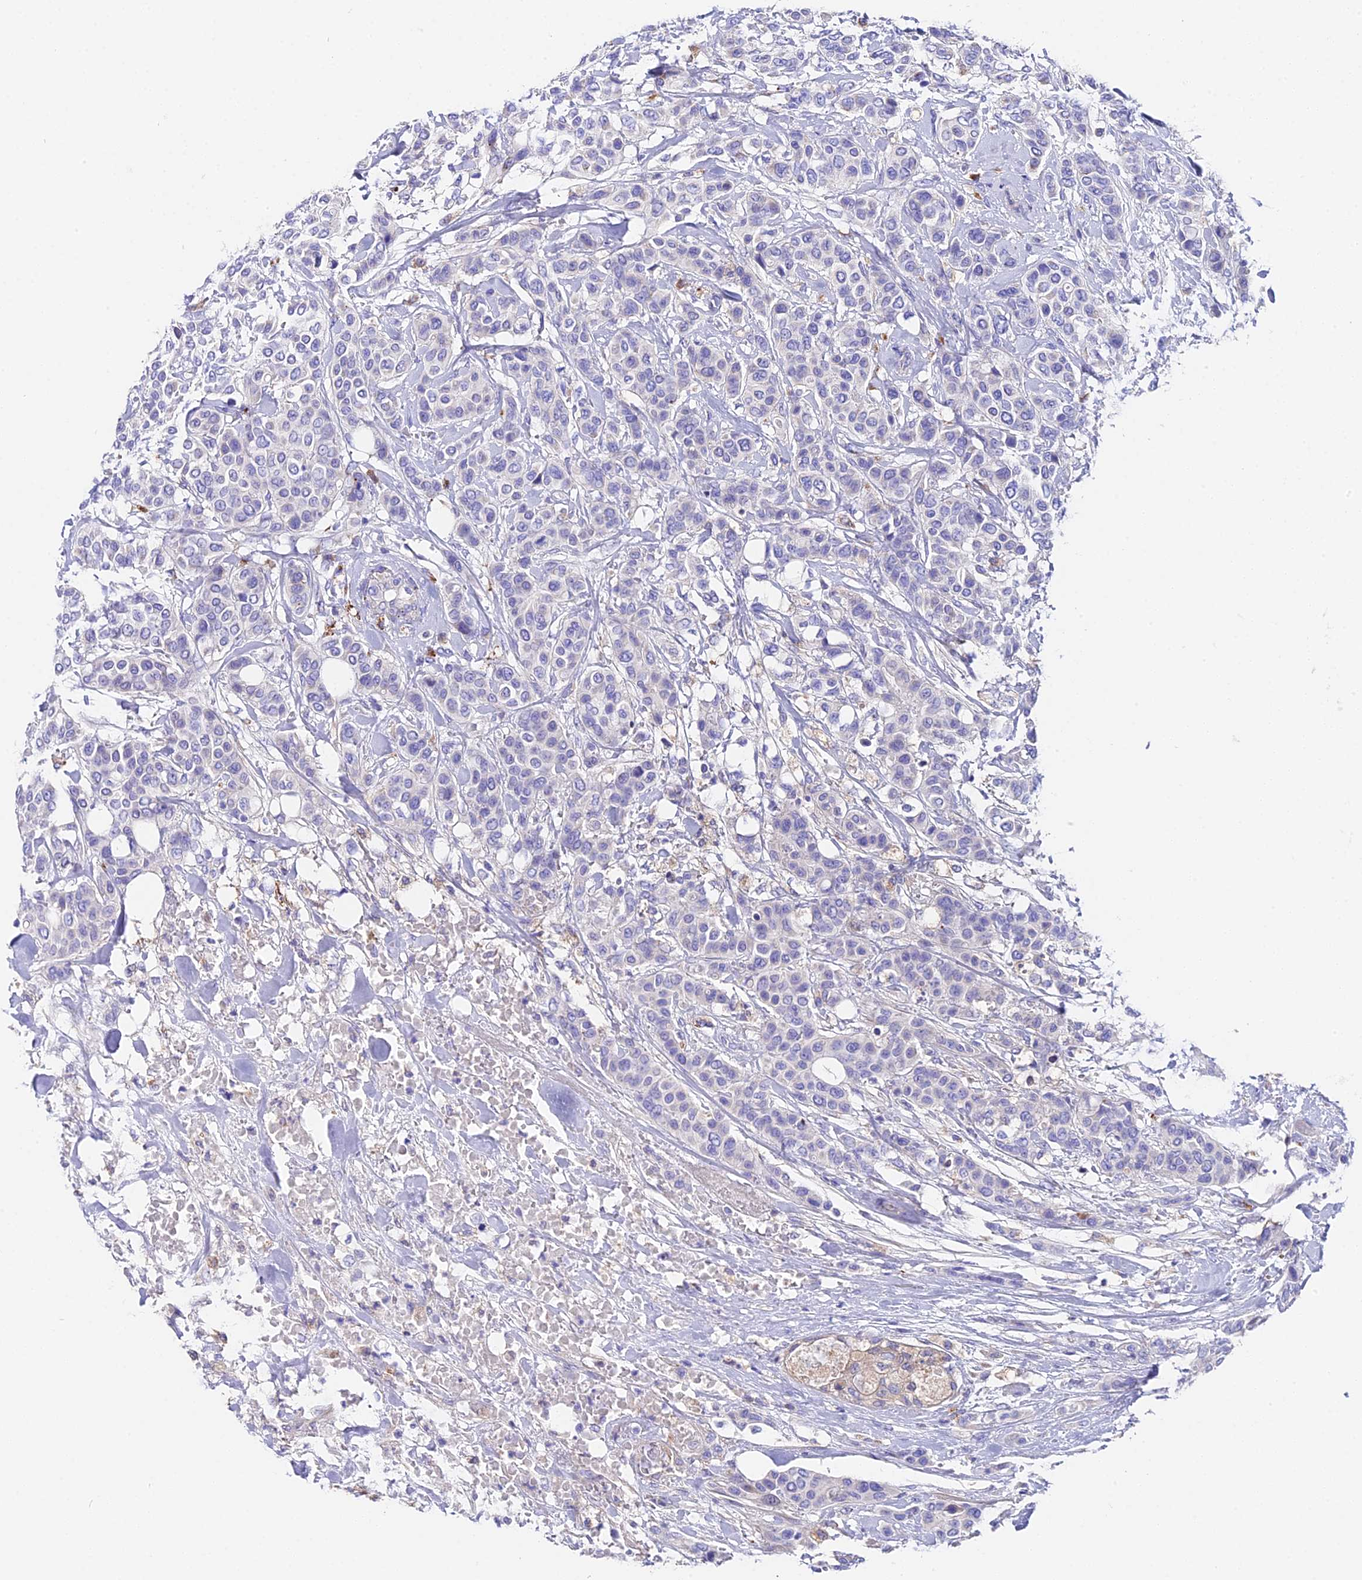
{"staining": {"intensity": "negative", "quantity": "none", "location": "none"}, "tissue": "breast cancer", "cell_type": "Tumor cells", "image_type": "cancer", "snomed": [{"axis": "morphology", "description": "Lobular carcinoma"}, {"axis": "topography", "description": "Breast"}], "caption": "IHC micrograph of lobular carcinoma (breast) stained for a protein (brown), which demonstrates no expression in tumor cells. (DAB immunohistochemistry (IHC), high magnification).", "gene": "LYPD6", "patient": {"sex": "female", "age": 51}}